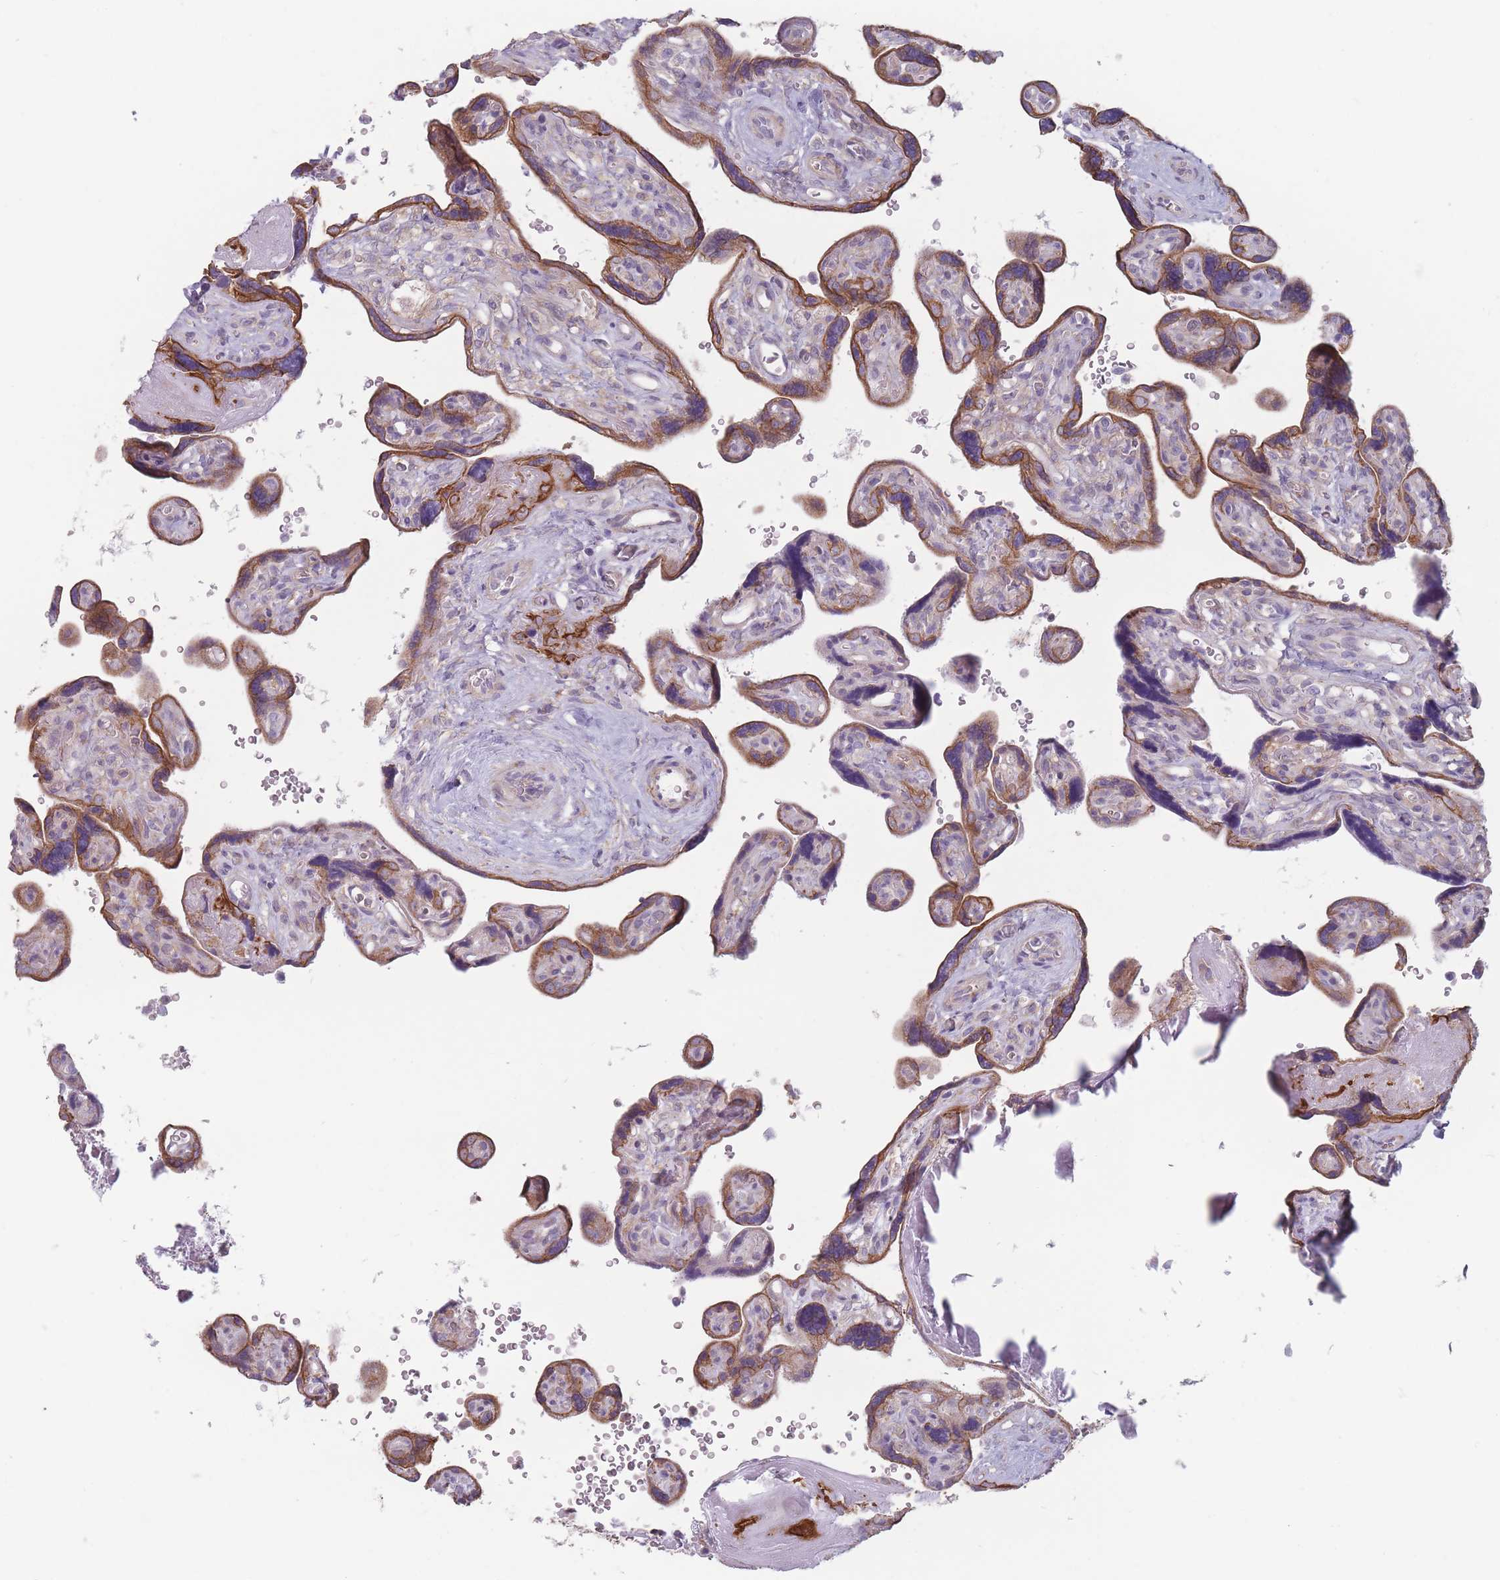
{"staining": {"intensity": "strong", "quantity": ">75%", "location": "cytoplasmic/membranous"}, "tissue": "placenta", "cell_type": "Decidual cells", "image_type": "normal", "snomed": [{"axis": "morphology", "description": "Normal tissue, NOS"}, {"axis": "topography", "description": "Placenta"}], "caption": "A high-resolution micrograph shows IHC staining of unremarkable placenta, which exhibits strong cytoplasmic/membranous staining in about >75% of decidual cells.", "gene": "HSBP1L1", "patient": {"sex": "female", "age": 39}}